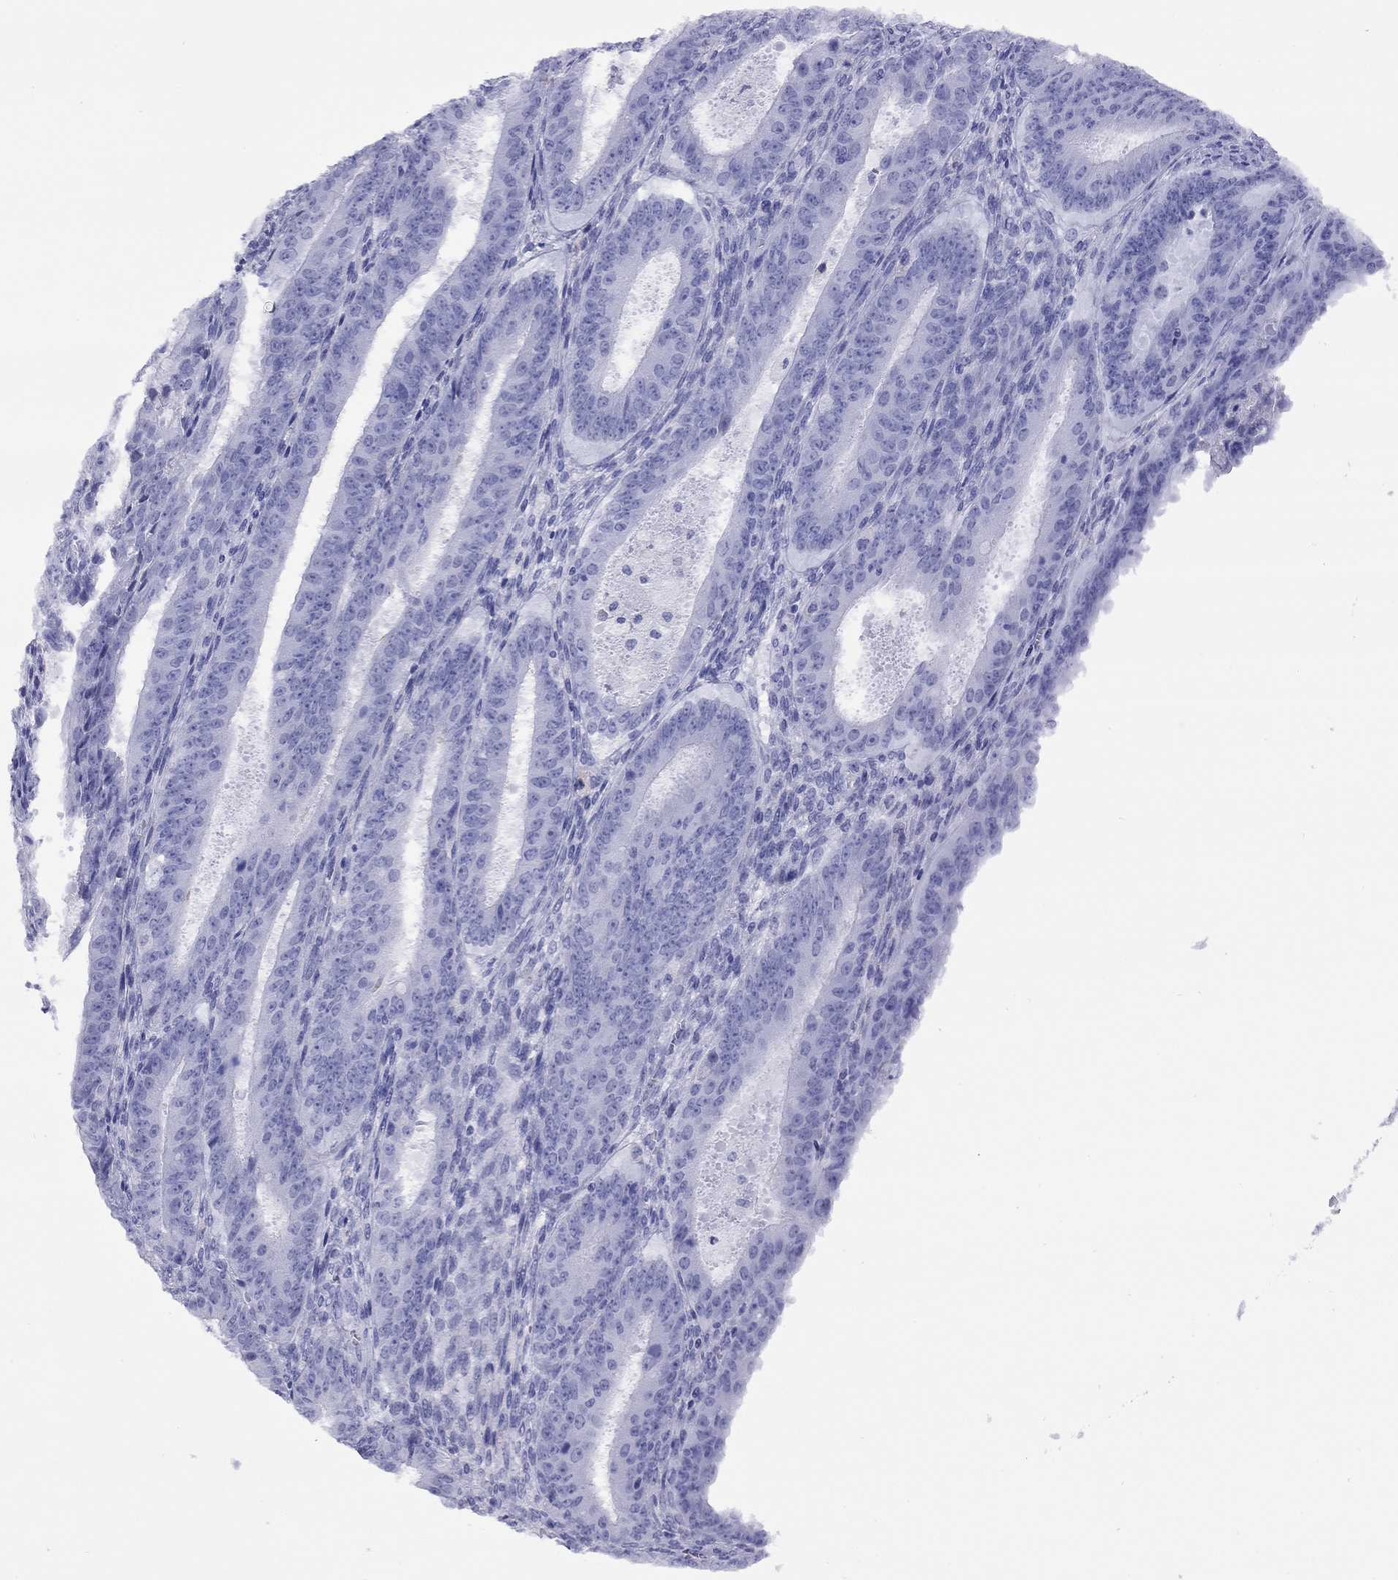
{"staining": {"intensity": "negative", "quantity": "none", "location": "none"}, "tissue": "ovarian cancer", "cell_type": "Tumor cells", "image_type": "cancer", "snomed": [{"axis": "morphology", "description": "Carcinoma, endometroid"}, {"axis": "topography", "description": "Ovary"}], "caption": "Protein analysis of ovarian cancer (endometroid carcinoma) displays no significant positivity in tumor cells.", "gene": "SLC30A8", "patient": {"sex": "female", "age": 42}}